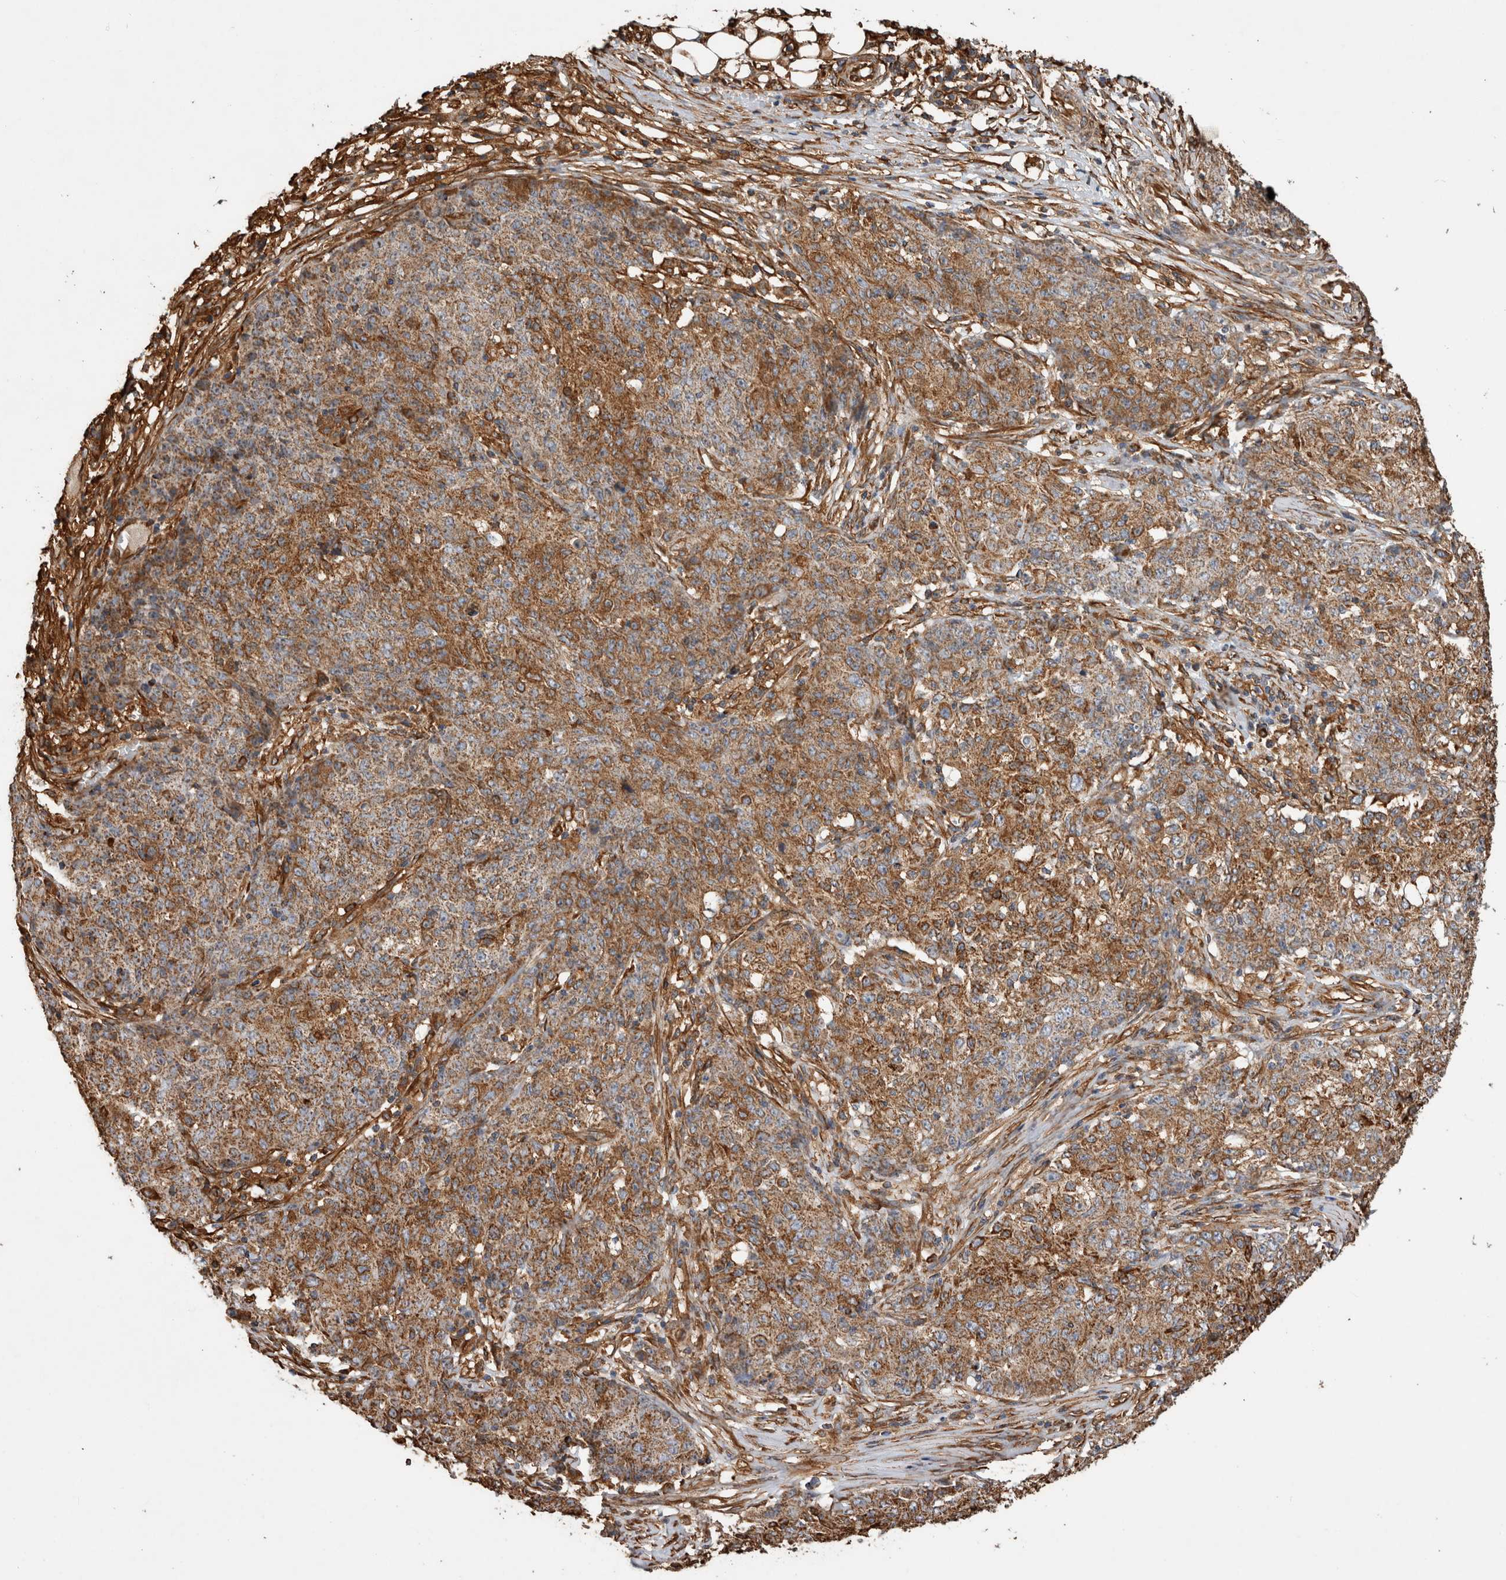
{"staining": {"intensity": "moderate", "quantity": ">75%", "location": "cytoplasmic/membranous"}, "tissue": "ovarian cancer", "cell_type": "Tumor cells", "image_type": "cancer", "snomed": [{"axis": "morphology", "description": "Carcinoma, endometroid"}, {"axis": "topography", "description": "Ovary"}], "caption": "This histopathology image displays immunohistochemistry (IHC) staining of ovarian endometroid carcinoma, with medium moderate cytoplasmic/membranous positivity in about >75% of tumor cells.", "gene": "ZNF397", "patient": {"sex": "female", "age": 42}}